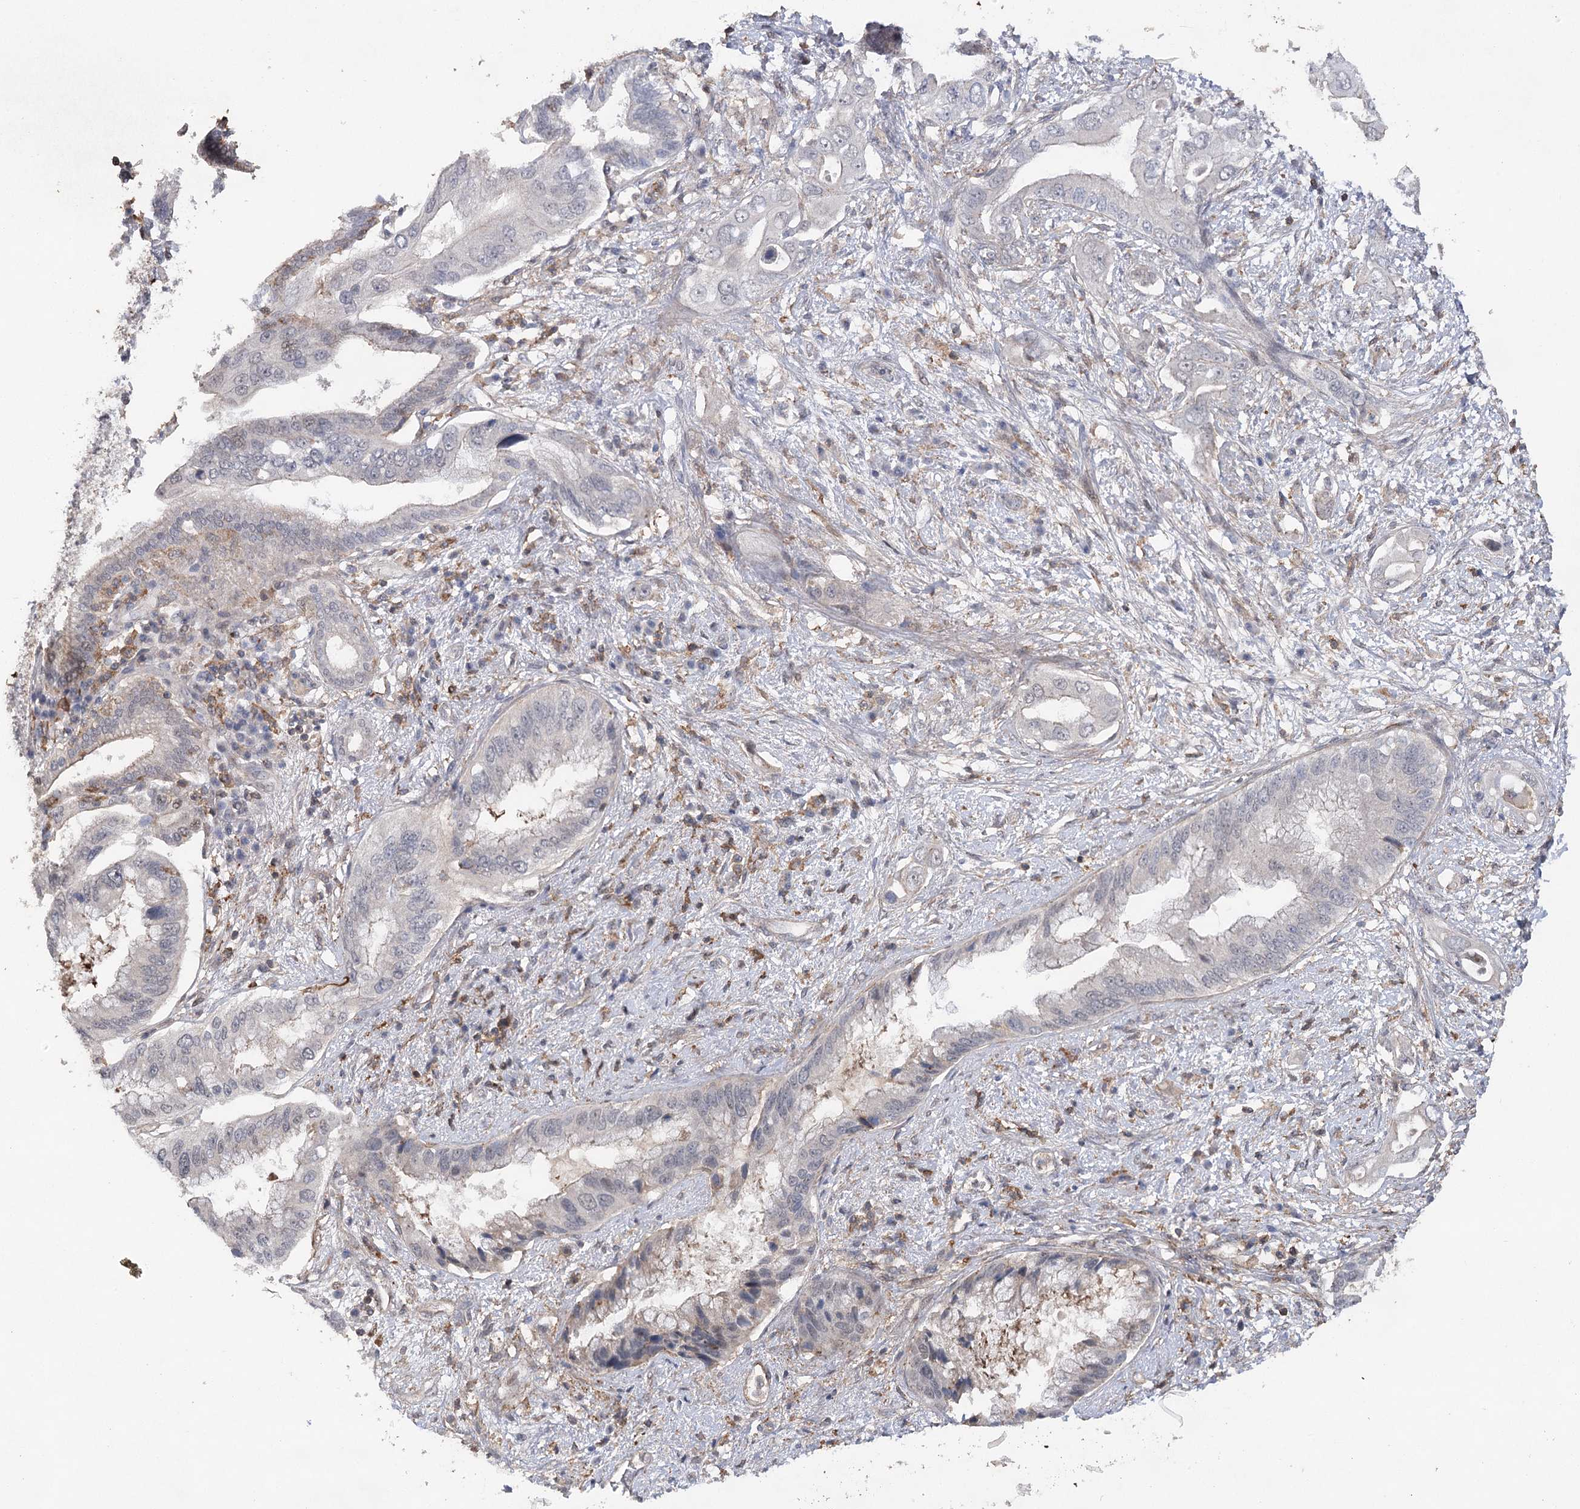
{"staining": {"intensity": "negative", "quantity": "none", "location": "none"}, "tissue": "pancreatic cancer", "cell_type": "Tumor cells", "image_type": "cancer", "snomed": [{"axis": "morphology", "description": "Inflammation, NOS"}, {"axis": "morphology", "description": "Adenocarcinoma, NOS"}, {"axis": "topography", "description": "Pancreas"}], "caption": "This is an immunohistochemistry (IHC) micrograph of human pancreatic adenocarcinoma. There is no staining in tumor cells.", "gene": "OBSL1", "patient": {"sex": "female", "age": 56}}